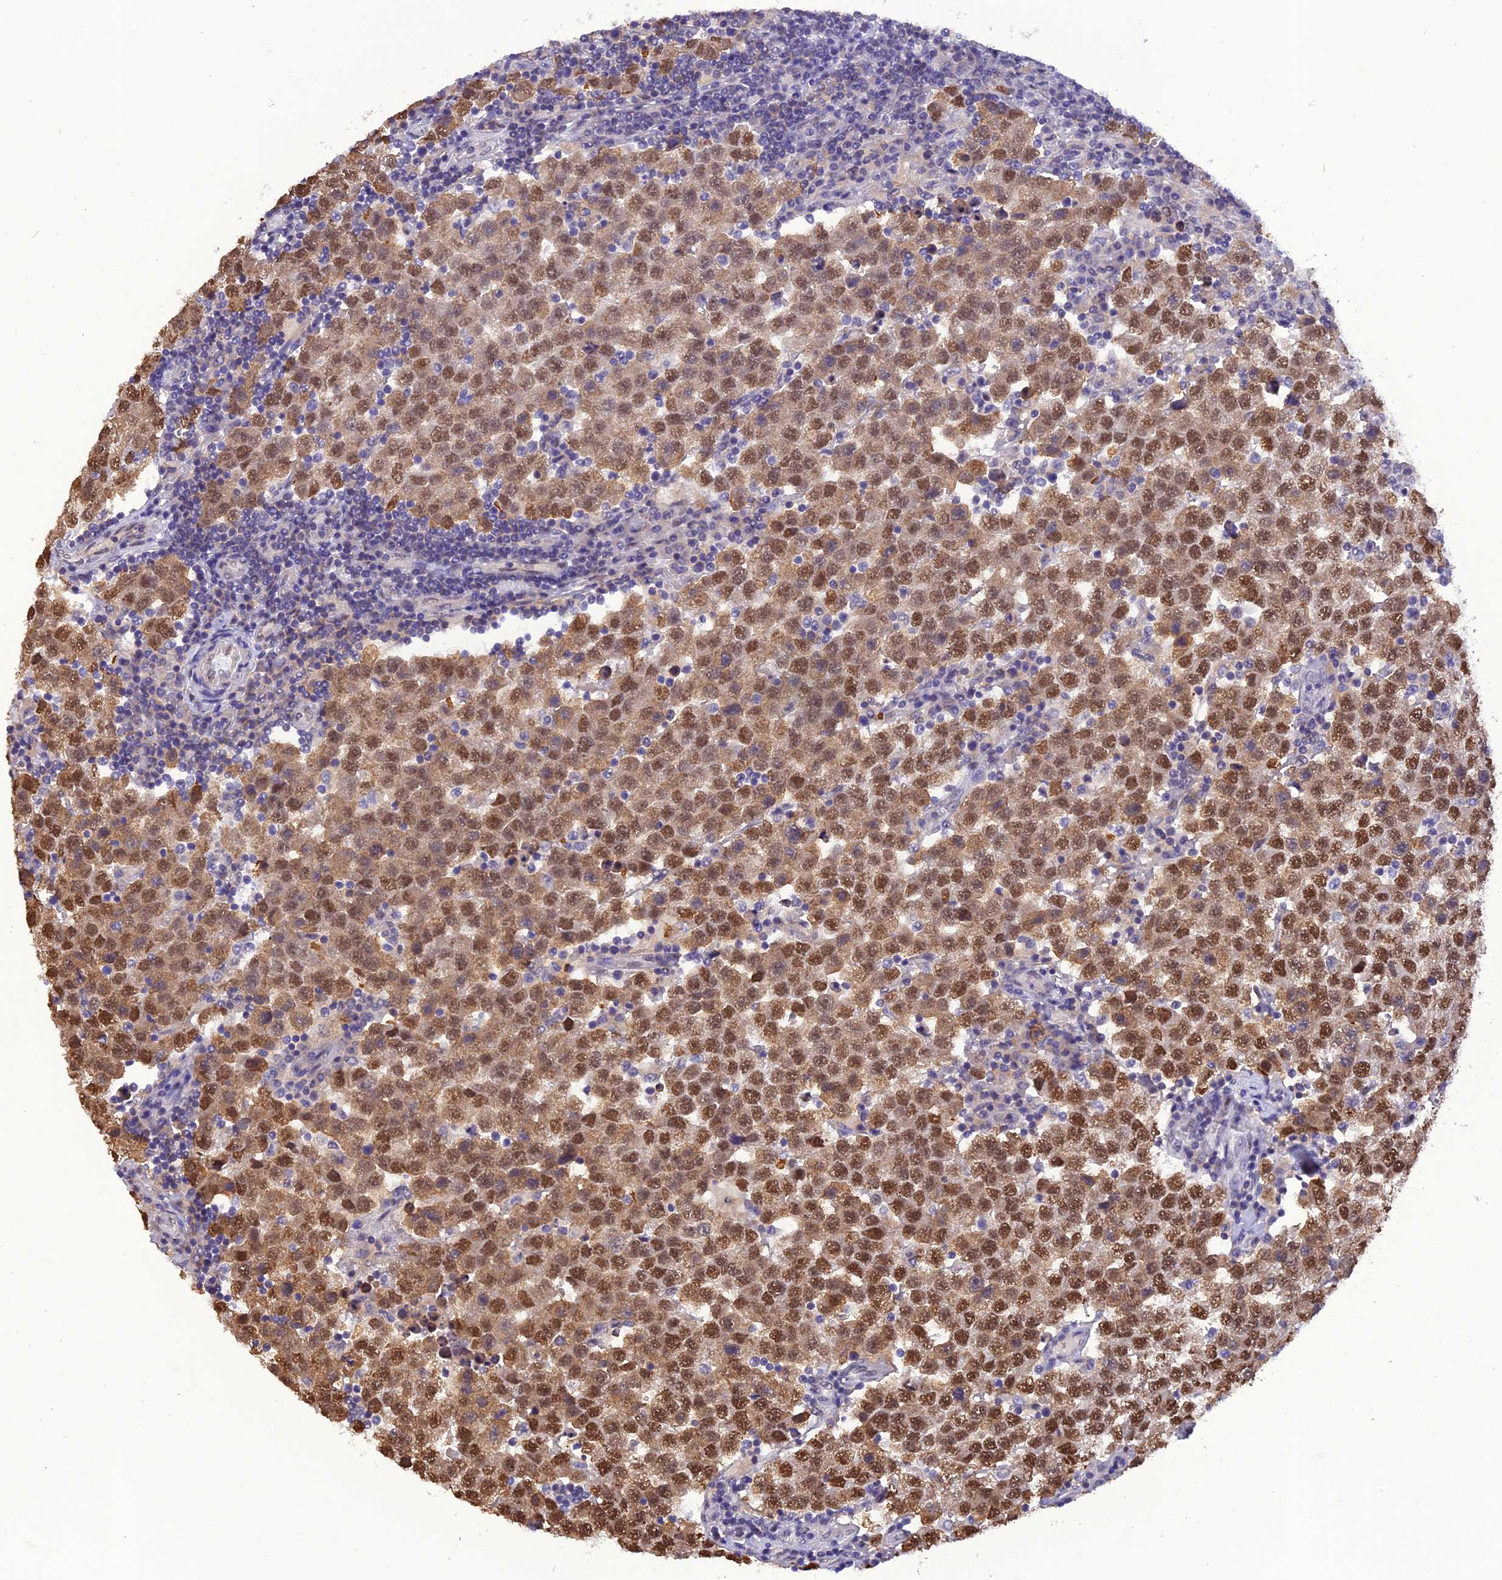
{"staining": {"intensity": "strong", "quantity": ">75%", "location": "cytoplasmic/membranous,nuclear"}, "tissue": "testis cancer", "cell_type": "Tumor cells", "image_type": "cancer", "snomed": [{"axis": "morphology", "description": "Seminoma, NOS"}, {"axis": "topography", "description": "Testis"}], "caption": "IHC micrograph of neoplastic tissue: seminoma (testis) stained using immunohistochemistry reveals high levels of strong protein expression localized specifically in the cytoplasmic/membranous and nuclear of tumor cells, appearing as a cytoplasmic/membranous and nuclear brown color.", "gene": "MICALL1", "patient": {"sex": "male", "age": 34}}